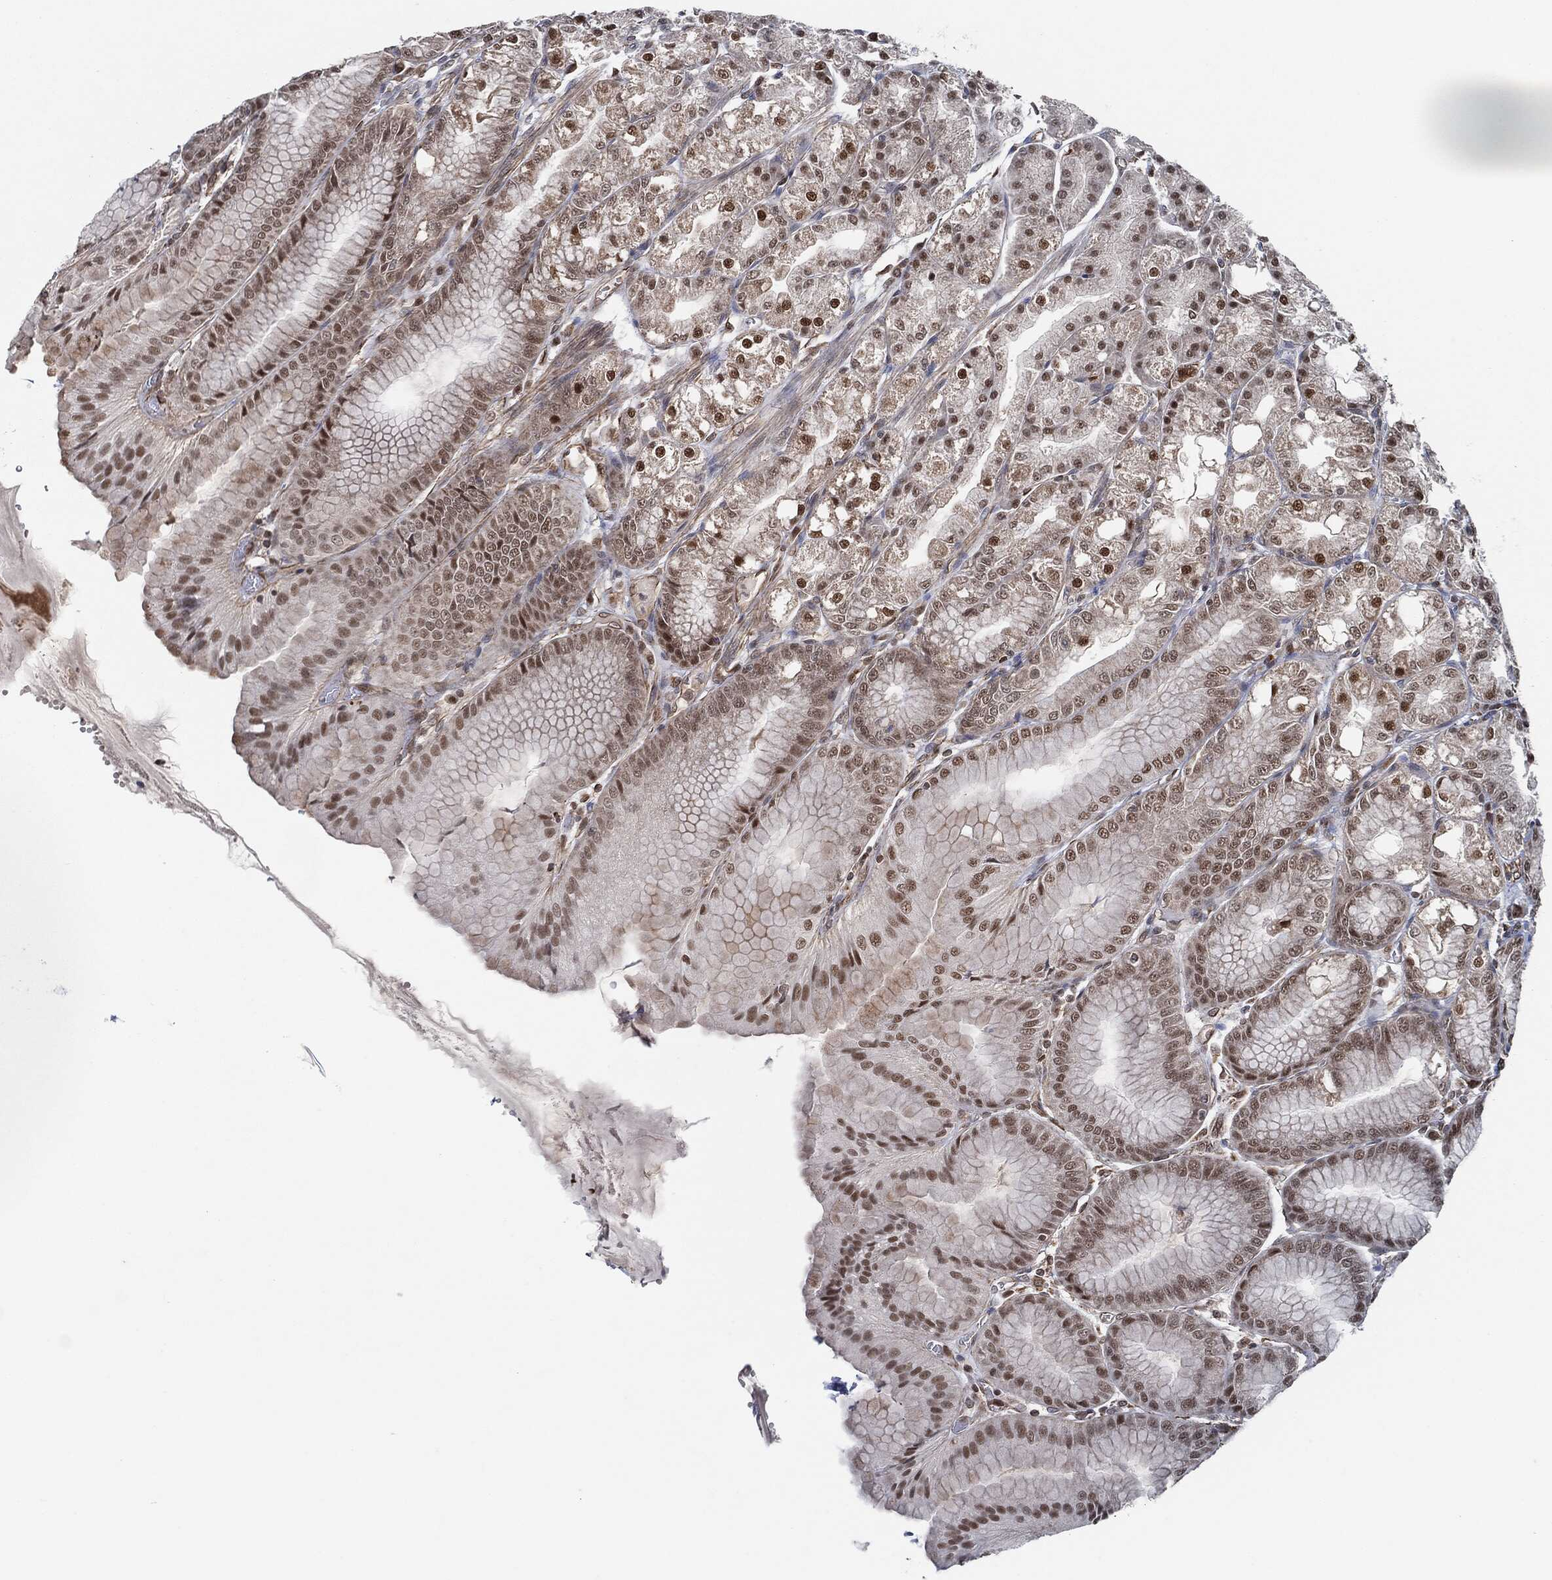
{"staining": {"intensity": "strong", "quantity": "<25%", "location": "nuclear"}, "tissue": "stomach", "cell_type": "Glandular cells", "image_type": "normal", "snomed": [{"axis": "morphology", "description": "Normal tissue, NOS"}, {"axis": "topography", "description": "Stomach"}], "caption": "Immunohistochemistry micrograph of unremarkable human stomach stained for a protein (brown), which reveals medium levels of strong nuclear positivity in approximately <25% of glandular cells.", "gene": "TP53RK", "patient": {"sex": "male", "age": 71}}